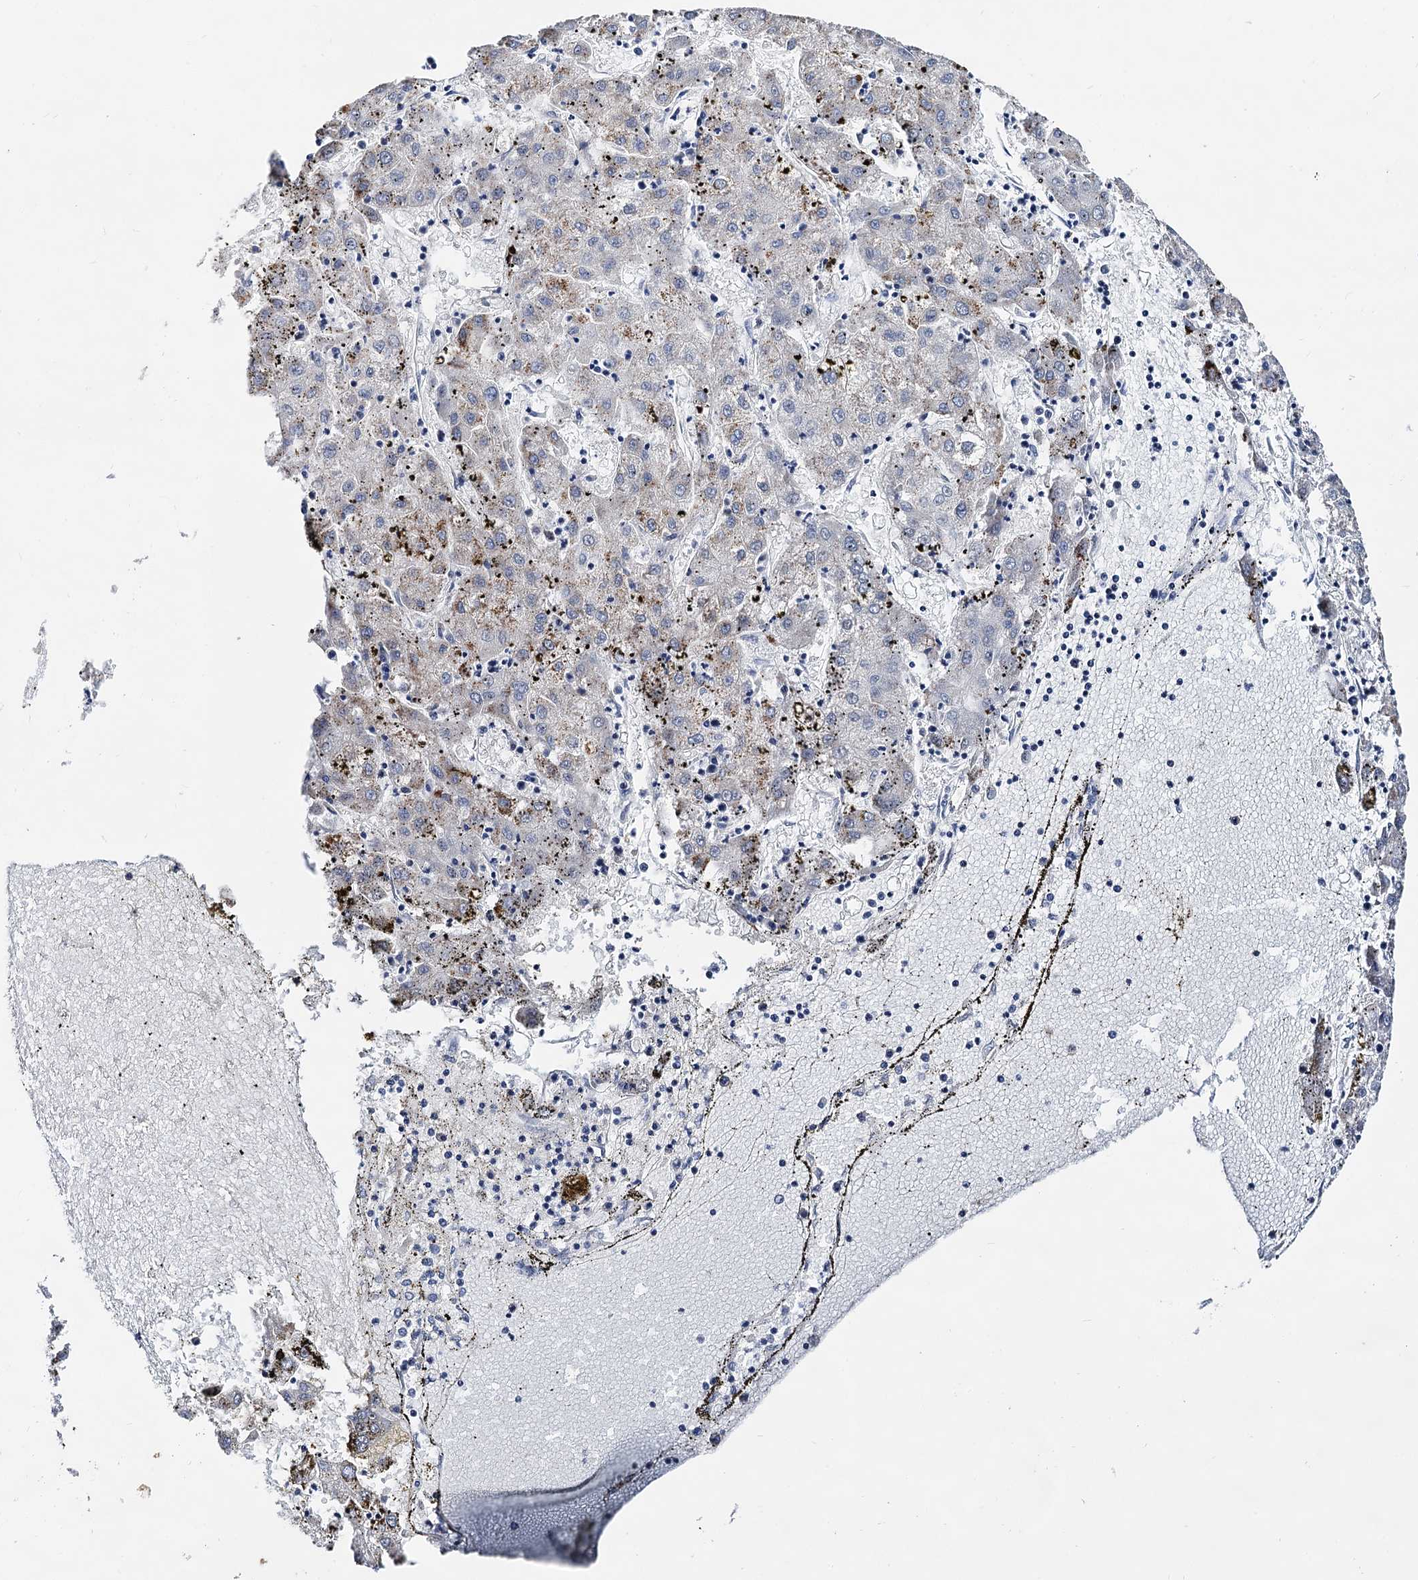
{"staining": {"intensity": "weak", "quantity": "<25%", "location": "cytoplasmic/membranous"}, "tissue": "liver cancer", "cell_type": "Tumor cells", "image_type": "cancer", "snomed": [{"axis": "morphology", "description": "Carcinoma, Hepatocellular, NOS"}, {"axis": "topography", "description": "Liver"}], "caption": "Liver hepatocellular carcinoma stained for a protein using IHC displays no positivity tumor cells.", "gene": "CAPRIN2", "patient": {"sex": "male", "age": 72}}